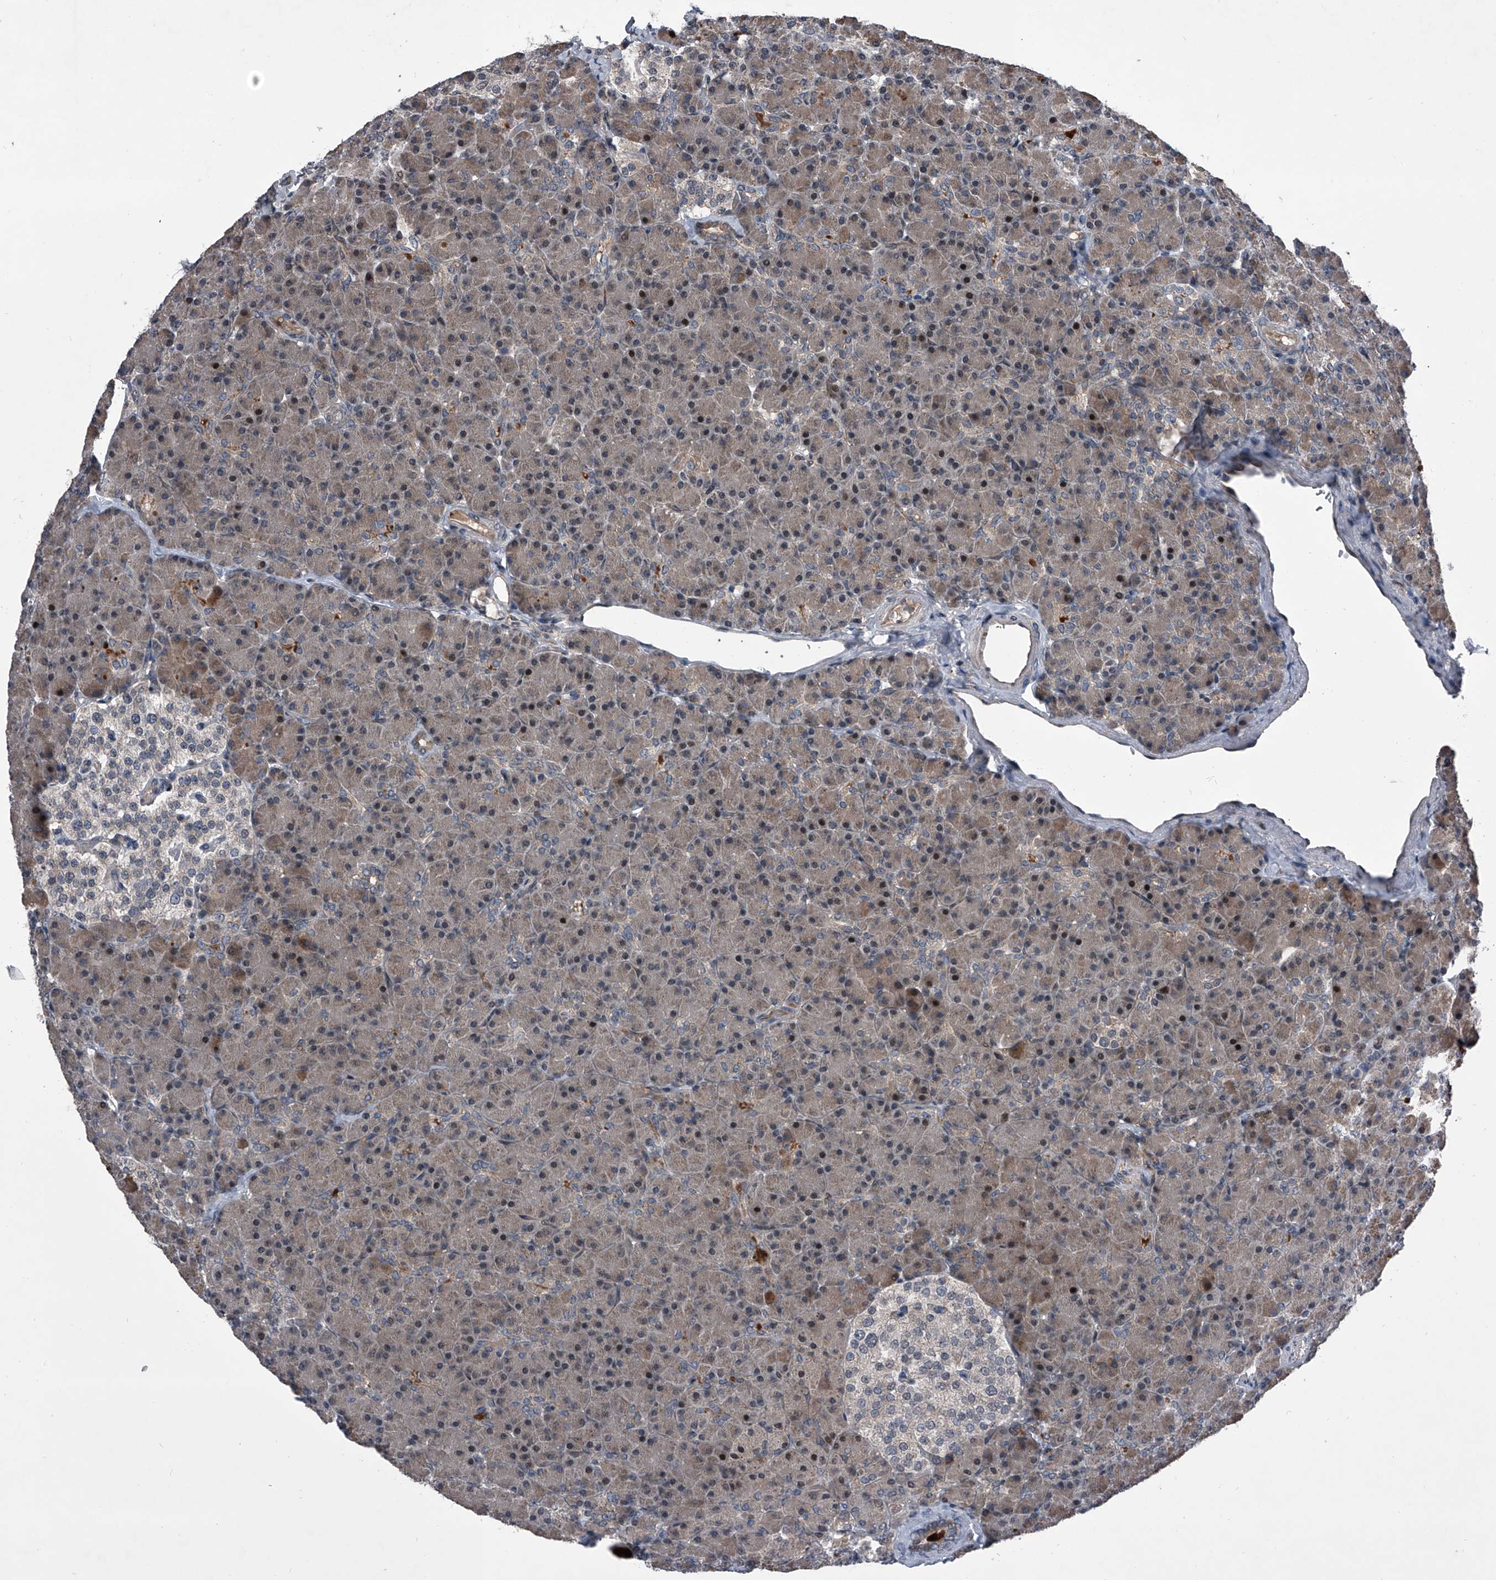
{"staining": {"intensity": "weak", "quantity": "25%-75%", "location": "cytoplasmic/membranous"}, "tissue": "pancreas", "cell_type": "Exocrine glandular cells", "image_type": "normal", "snomed": [{"axis": "morphology", "description": "Normal tissue, NOS"}, {"axis": "topography", "description": "Pancreas"}], "caption": "Immunohistochemistry (IHC) (DAB (3,3'-diaminobenzidine)) staining of normal pancreas reveals weak cytoplasmic/membranous protein expression in approximately 25%-75% of exocrine glandular cells.", "gene": "ELK4", "patient": {"sex": "female", "age": 43}}